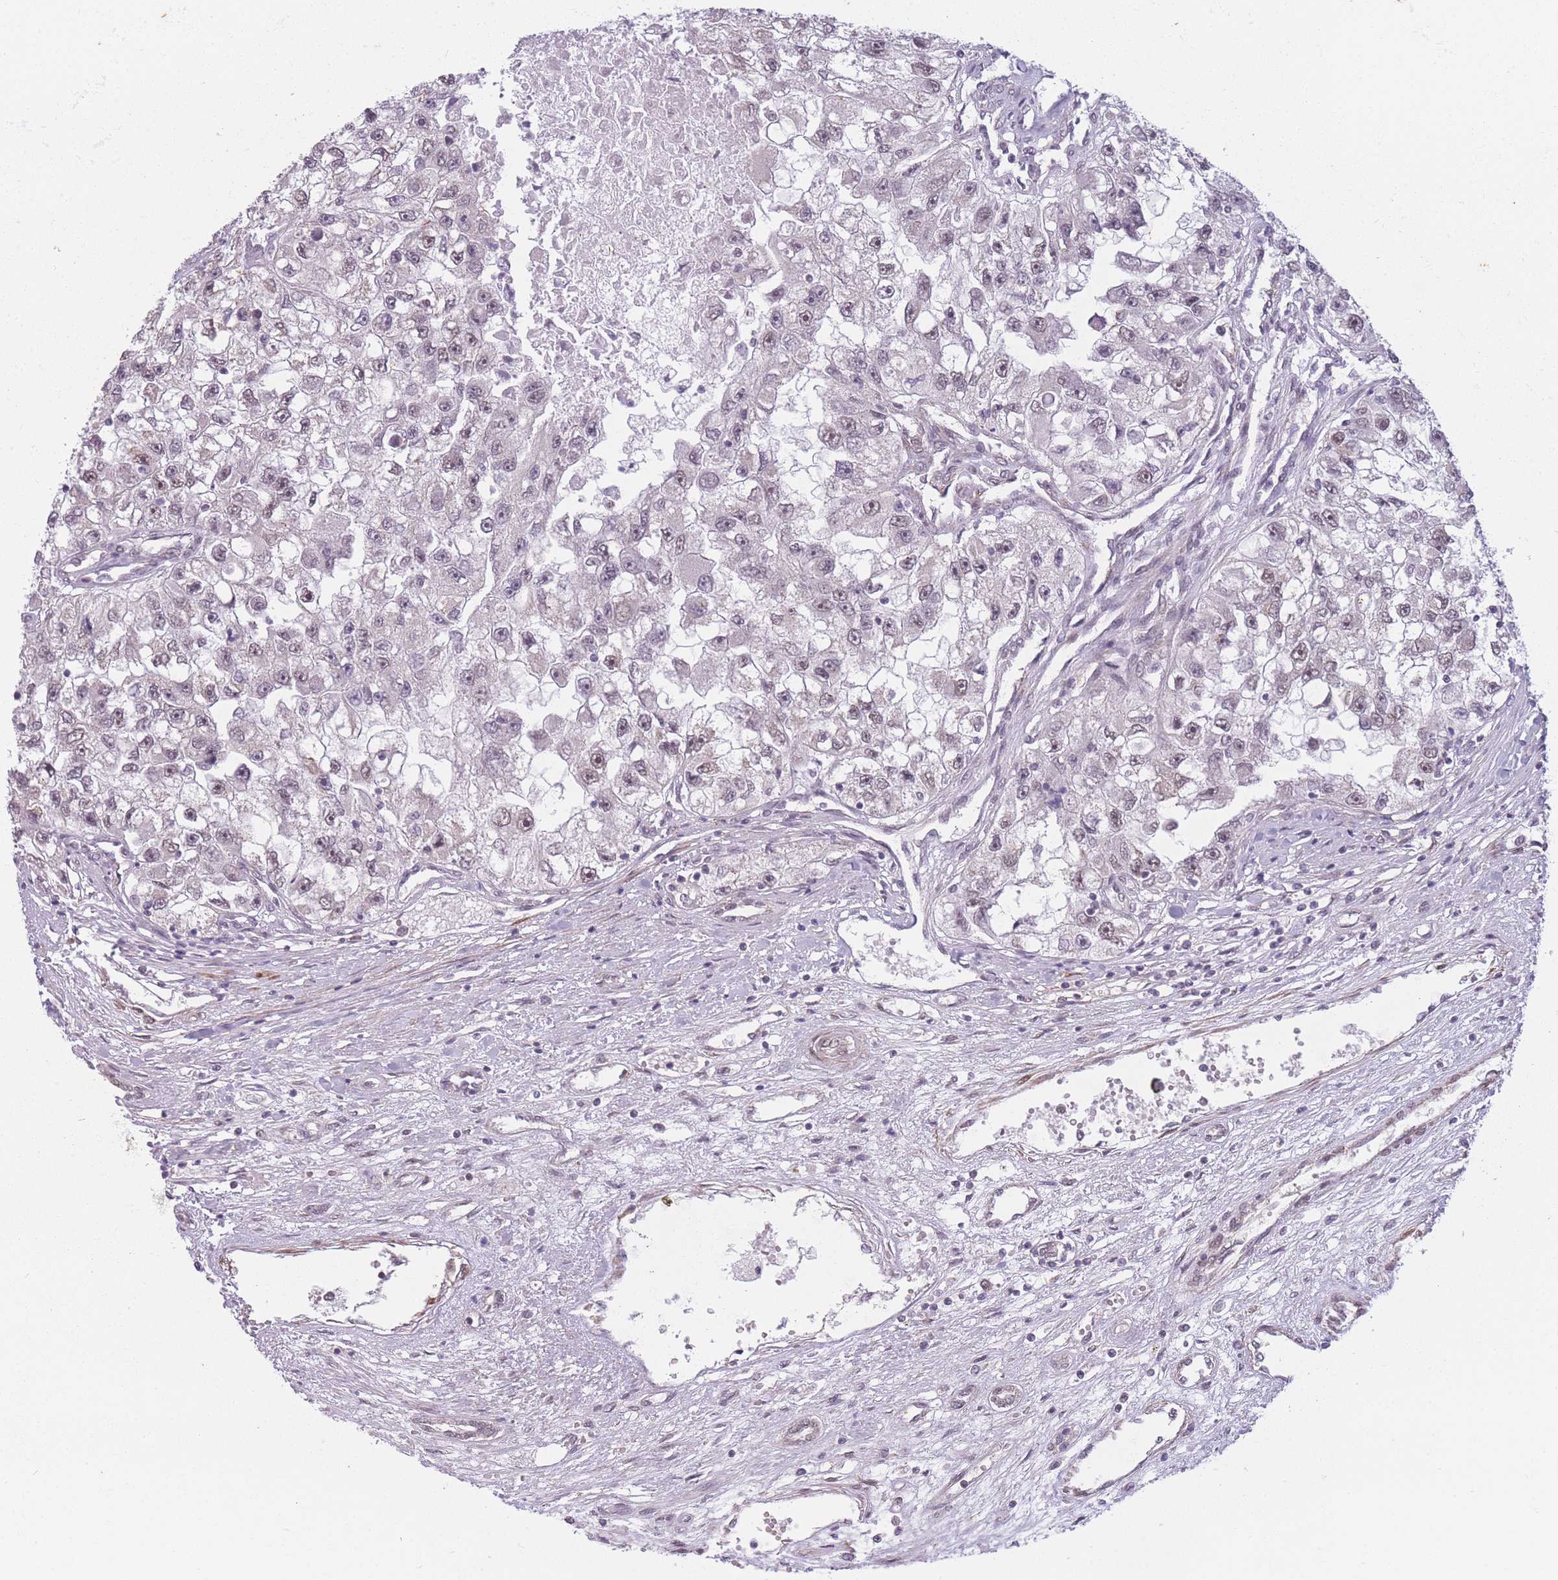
{"staining": {"intensity": "weak", "quantity": "<25%", "location": "nuclear"}, "tissue": "renal cancer", "cell_type": "Tumor cells", "image_type": "cancer", "snomed": [{"axis": "morphology", "description": "Adenocarcinoma, NOS"}, {"axis": "topography", "description": "Kidney"}], "caption": "This is a image of immunohistochemistry staining of renal adenocarcinoma, which shows no staining in tumor cells.", "gene": "SIN3B", "patient": {"sex": "male", "age": 63}}